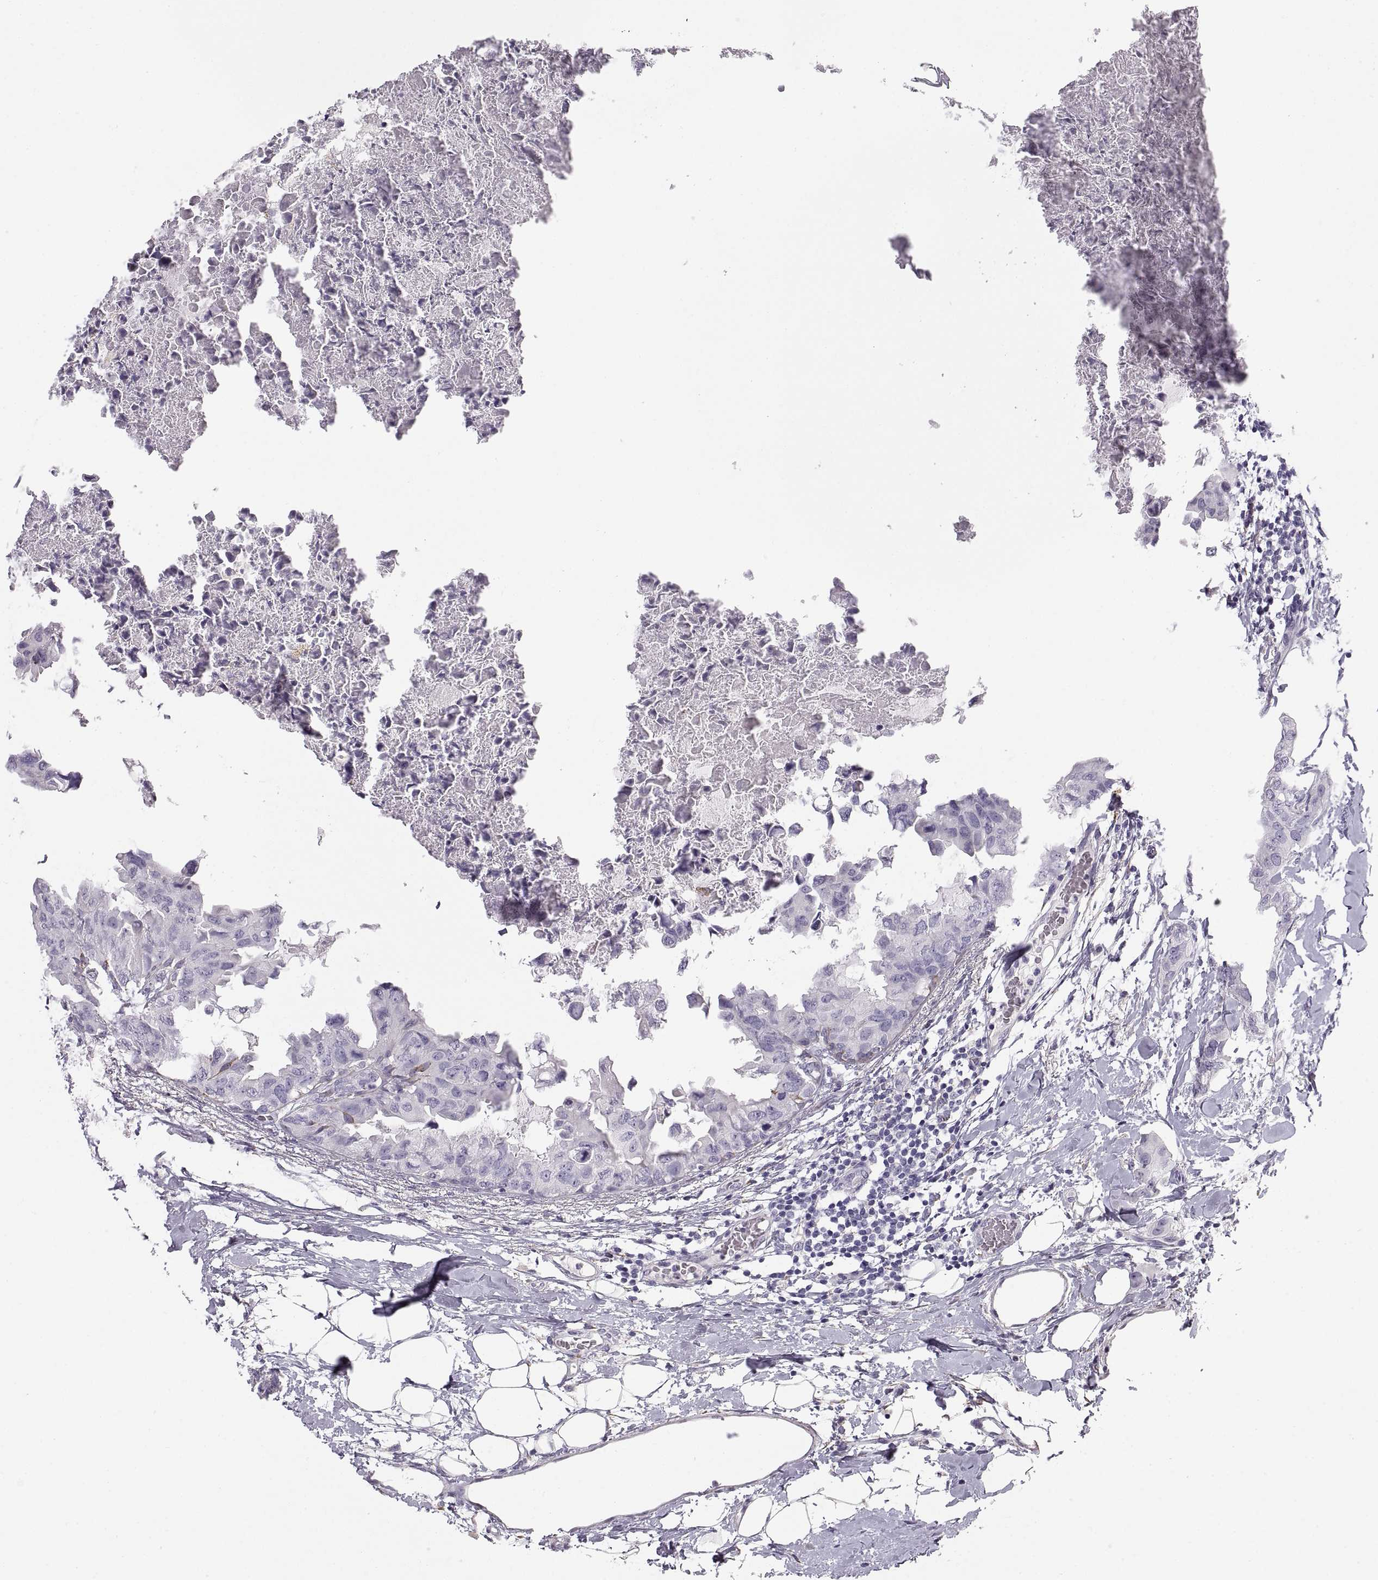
{"staining": {"intensity": "negative", "quantity": "none", "location": "none"}, "tissue": "breast cancer", "cell_type": "Tumor cells", "image_type": "cancer", "snomed": [{"axis": "morphology", "description": "Normal tissue, NOS"}, {"axis": "morphology", "description": "Duct carcinoma"}, {"axis": "topography", "description": "Breast"}], "caption": "This is an immunohistochemistry (IHC) photomicrograph of human invasive ductal carcinoma (breast). There is no staining in tumor cells.", "gene": "COL9A3", "patient": {"sex": "female", "age": 40}}